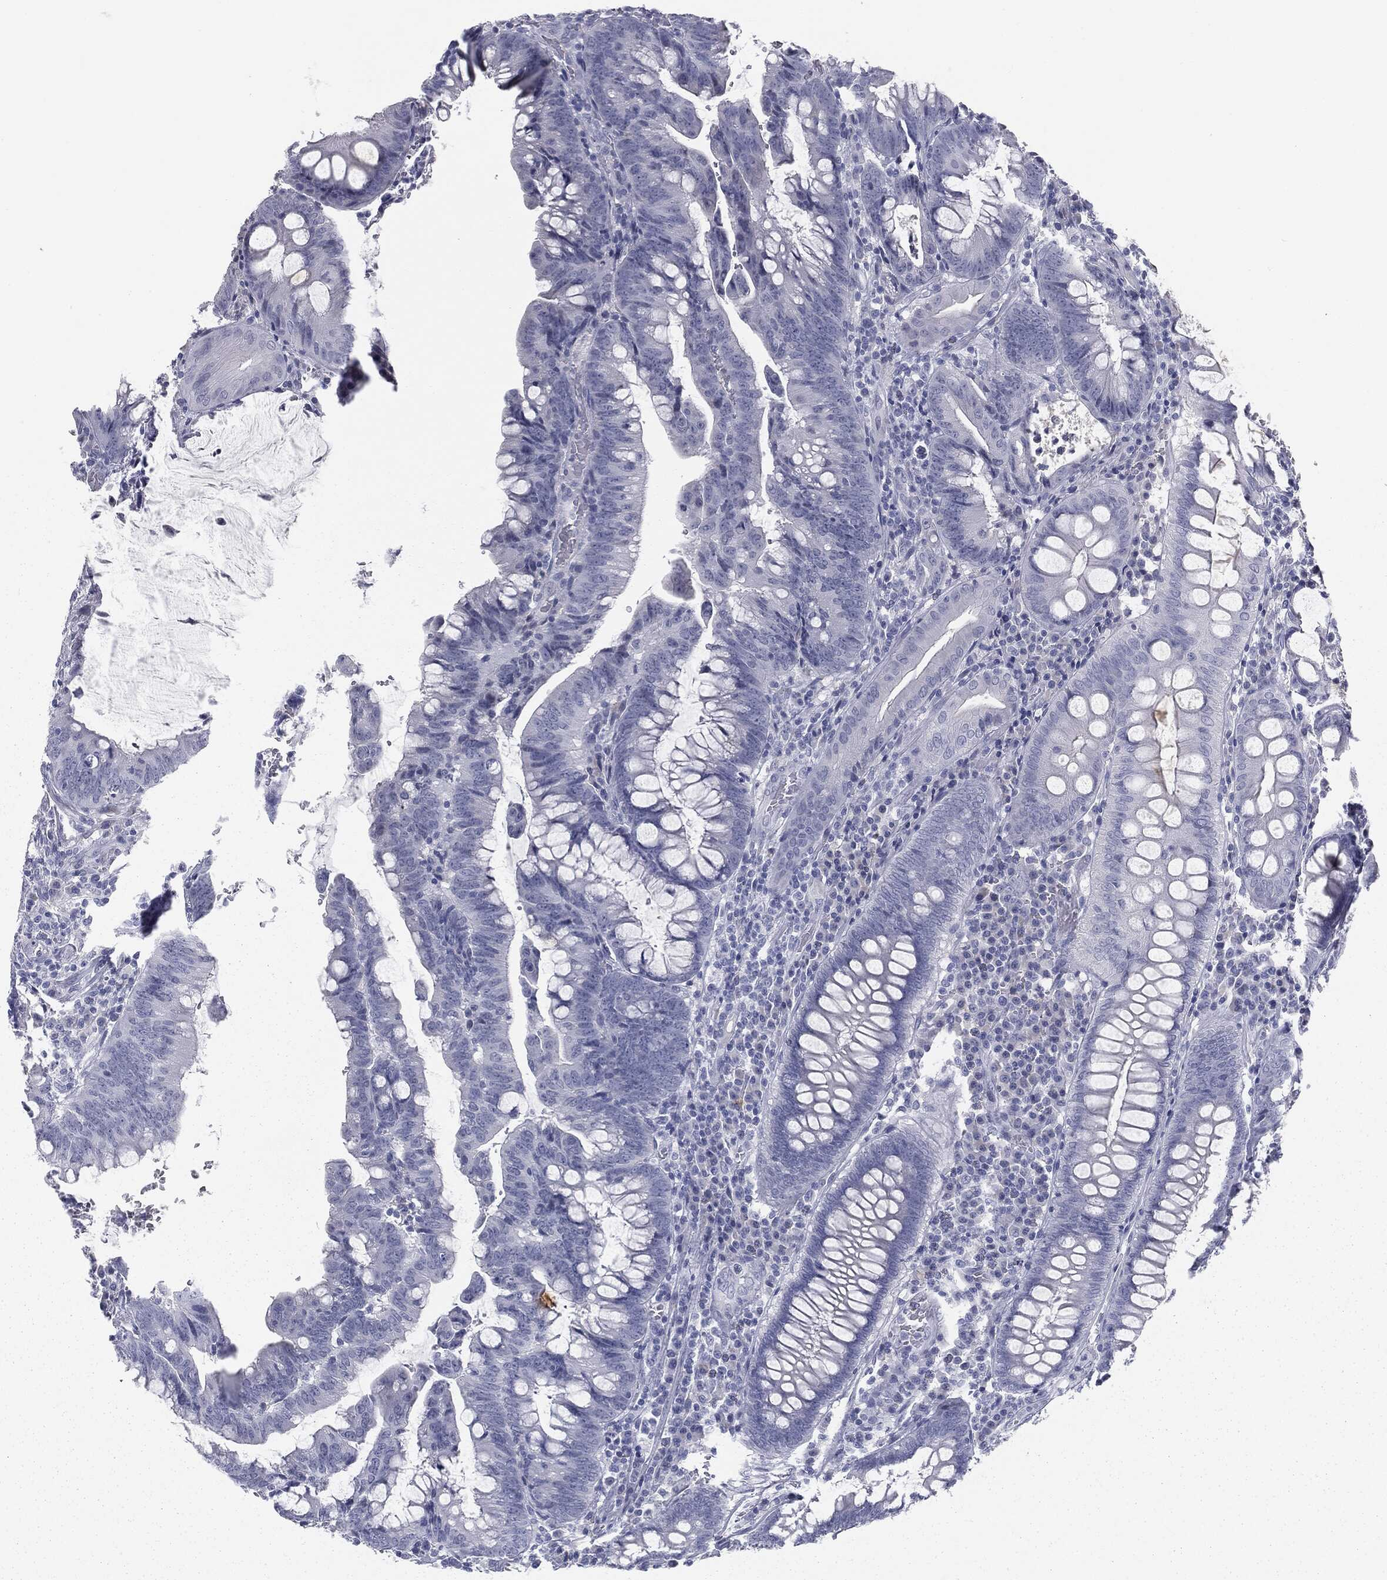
{"staining": {"intensity": "negative", "quantity": "none", "location": "none"}, "tissue": "colorectal cancer", "cell_type": "Tumor cells", "image_type": "cancer", "snomed": [{"axis": "morphology", "description": "Adenocarcinoma, NOS"}, {"axis": "topography", "description": "Colon"}], "caption": "Tumor cells show no significant positivity in colorectal adenocarcinoma.", "gene": "MUC5AC", "patient": {"sex": "male", "age": 62}}